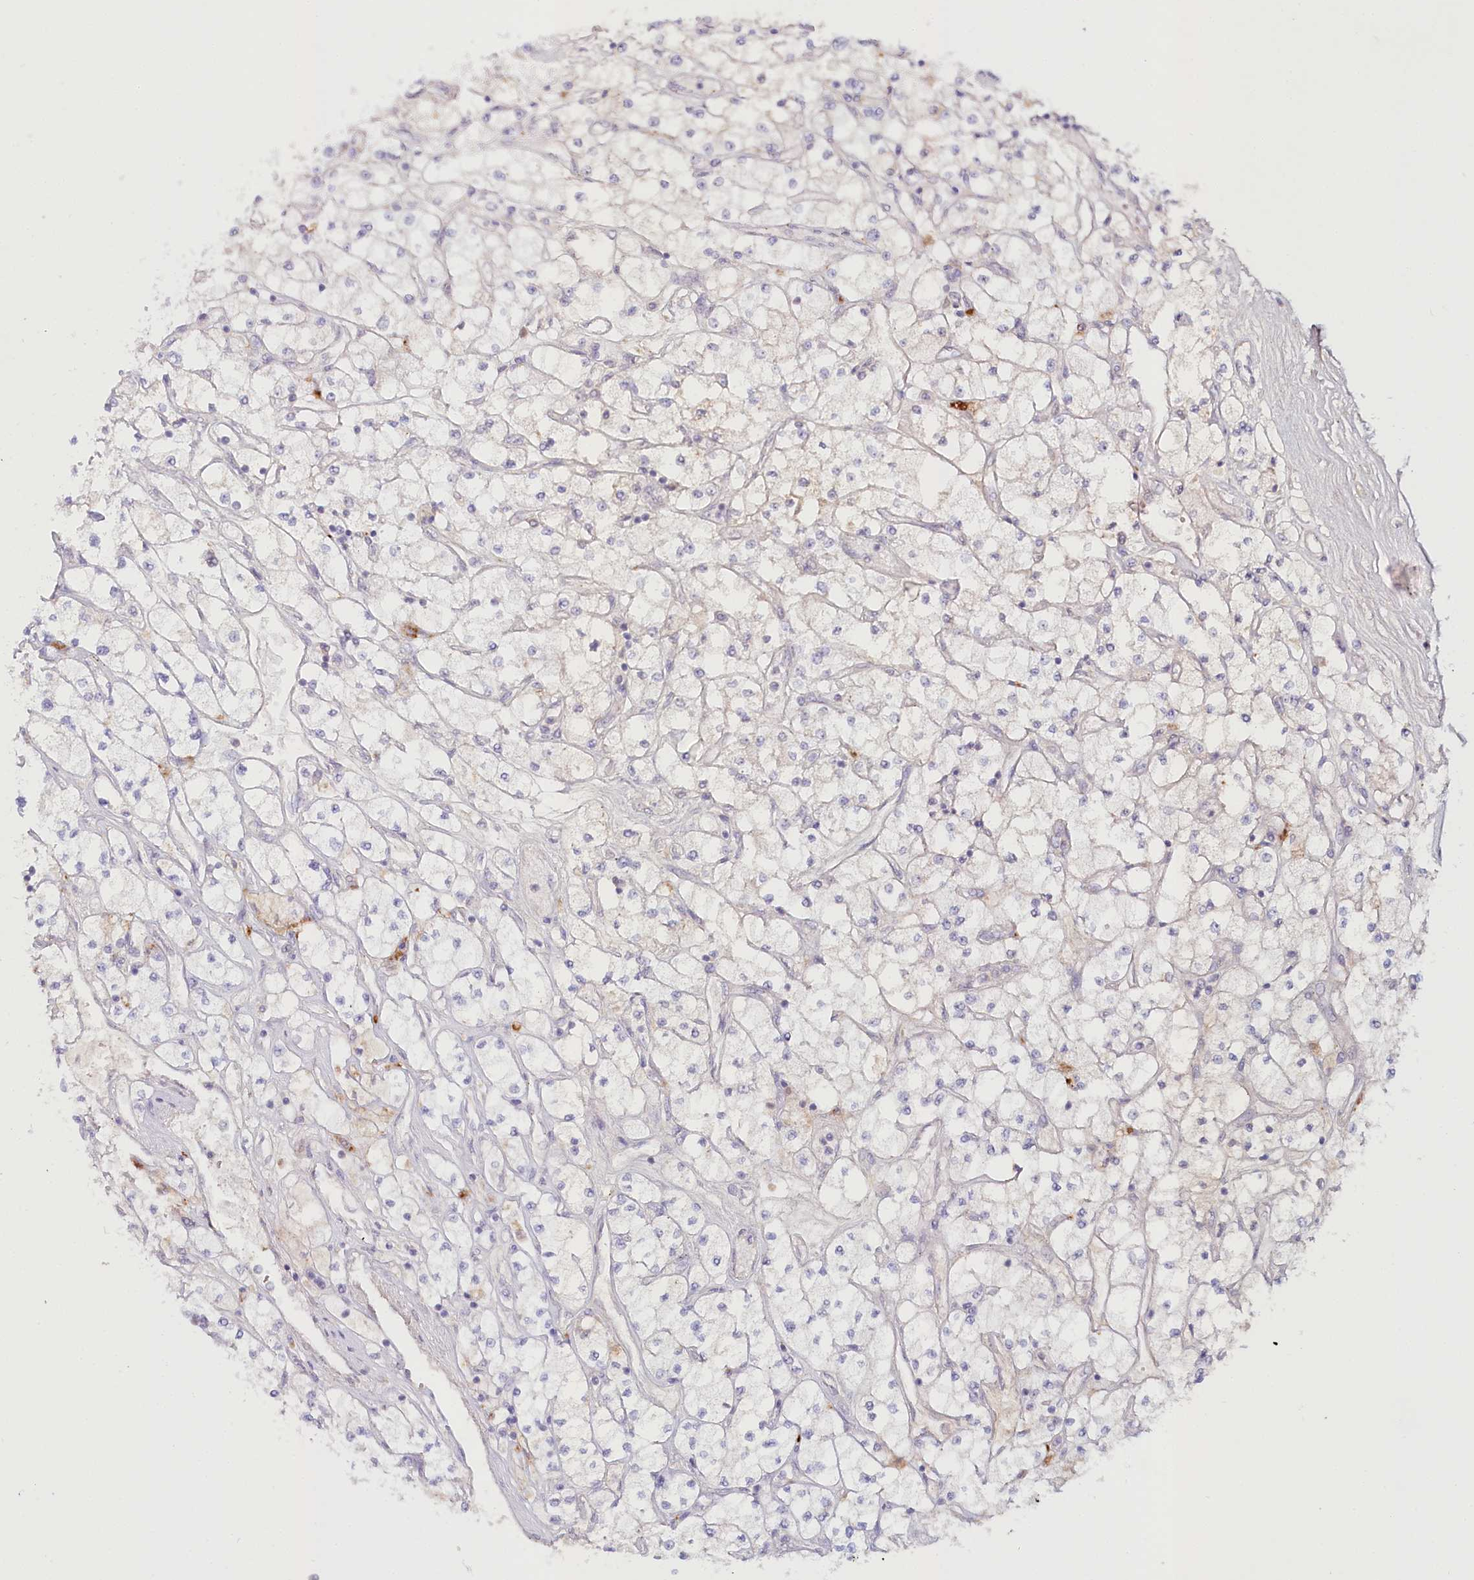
{"staining": {"intensity": "negative", "quantity": "none", "location": "none"}, "tissue": "renal cancer", "cell_type": "Tumor cells", "image_type": "cancer", "snomed": [{"axis": "morphology", "description": "Adenocarcinoma, NOS"}, {"axis": "topography", "description": "Kidney"}], "caption": "Tumor cells are negative for brown protein staining in renal cancer.", "gene": "PSAPL1", "patient": {"sex": "male", "age": 80}}